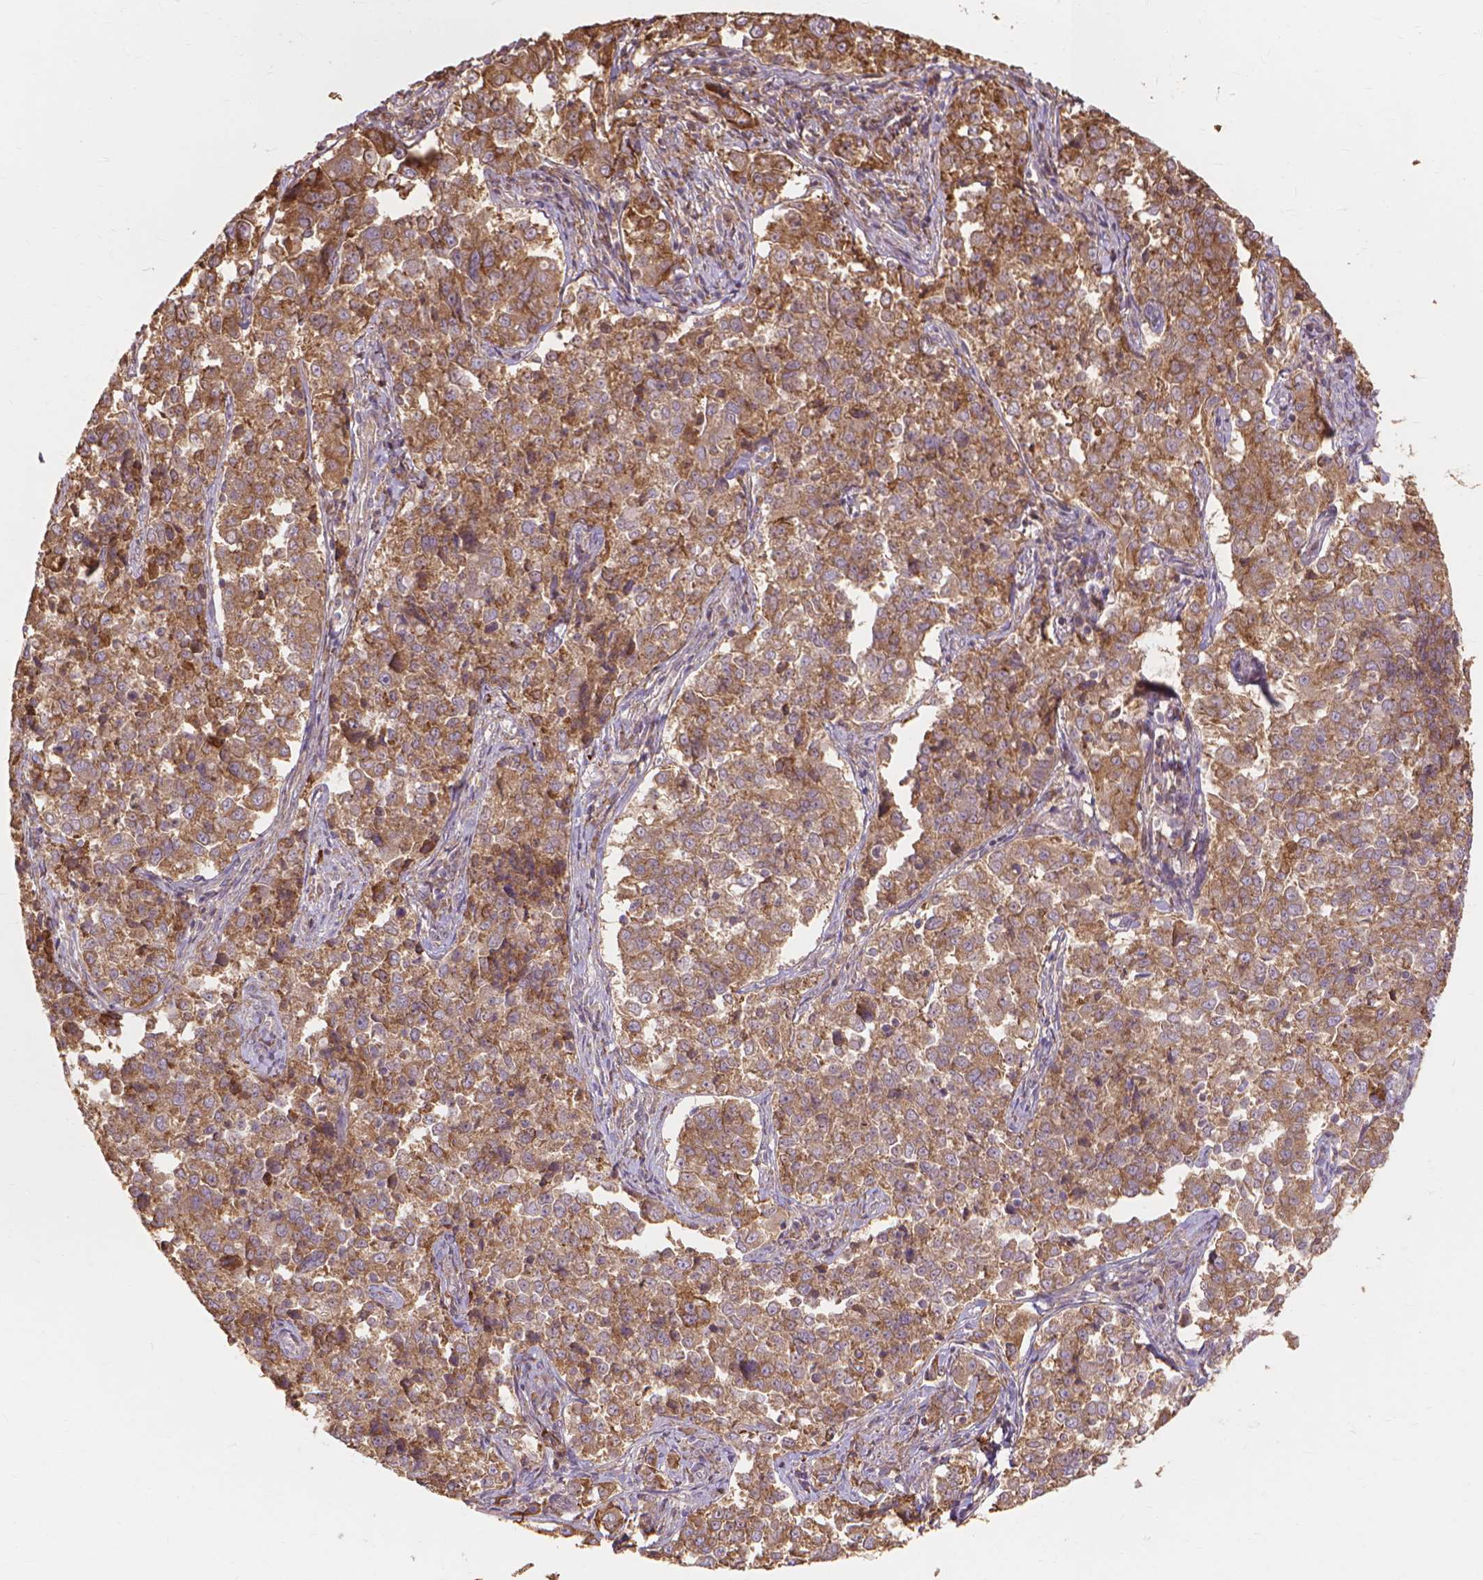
{"staining": {"intensity": "moderate", "quantity": ">75%", "location": "cytoplasmic/membranous"}, "tissue": "endometrial cancer", "cell_type": "Tumor cells", "image_type": "cancer", "snomed": [{"axis": "morphology", "description": "Adenocarcinoma, NOS"}, {"axis": "topography", "description": "Endometrium"}], "caption": "An IHC image of neoplastic tissue is shown. Protein staining in brown shows moderate cytoplasmic/membranous positivity in endometrial cancer (adenocarcinoma) within tumor cells.", "gene": "TAB2", "patient": {"sex": "female", "age": 43}}